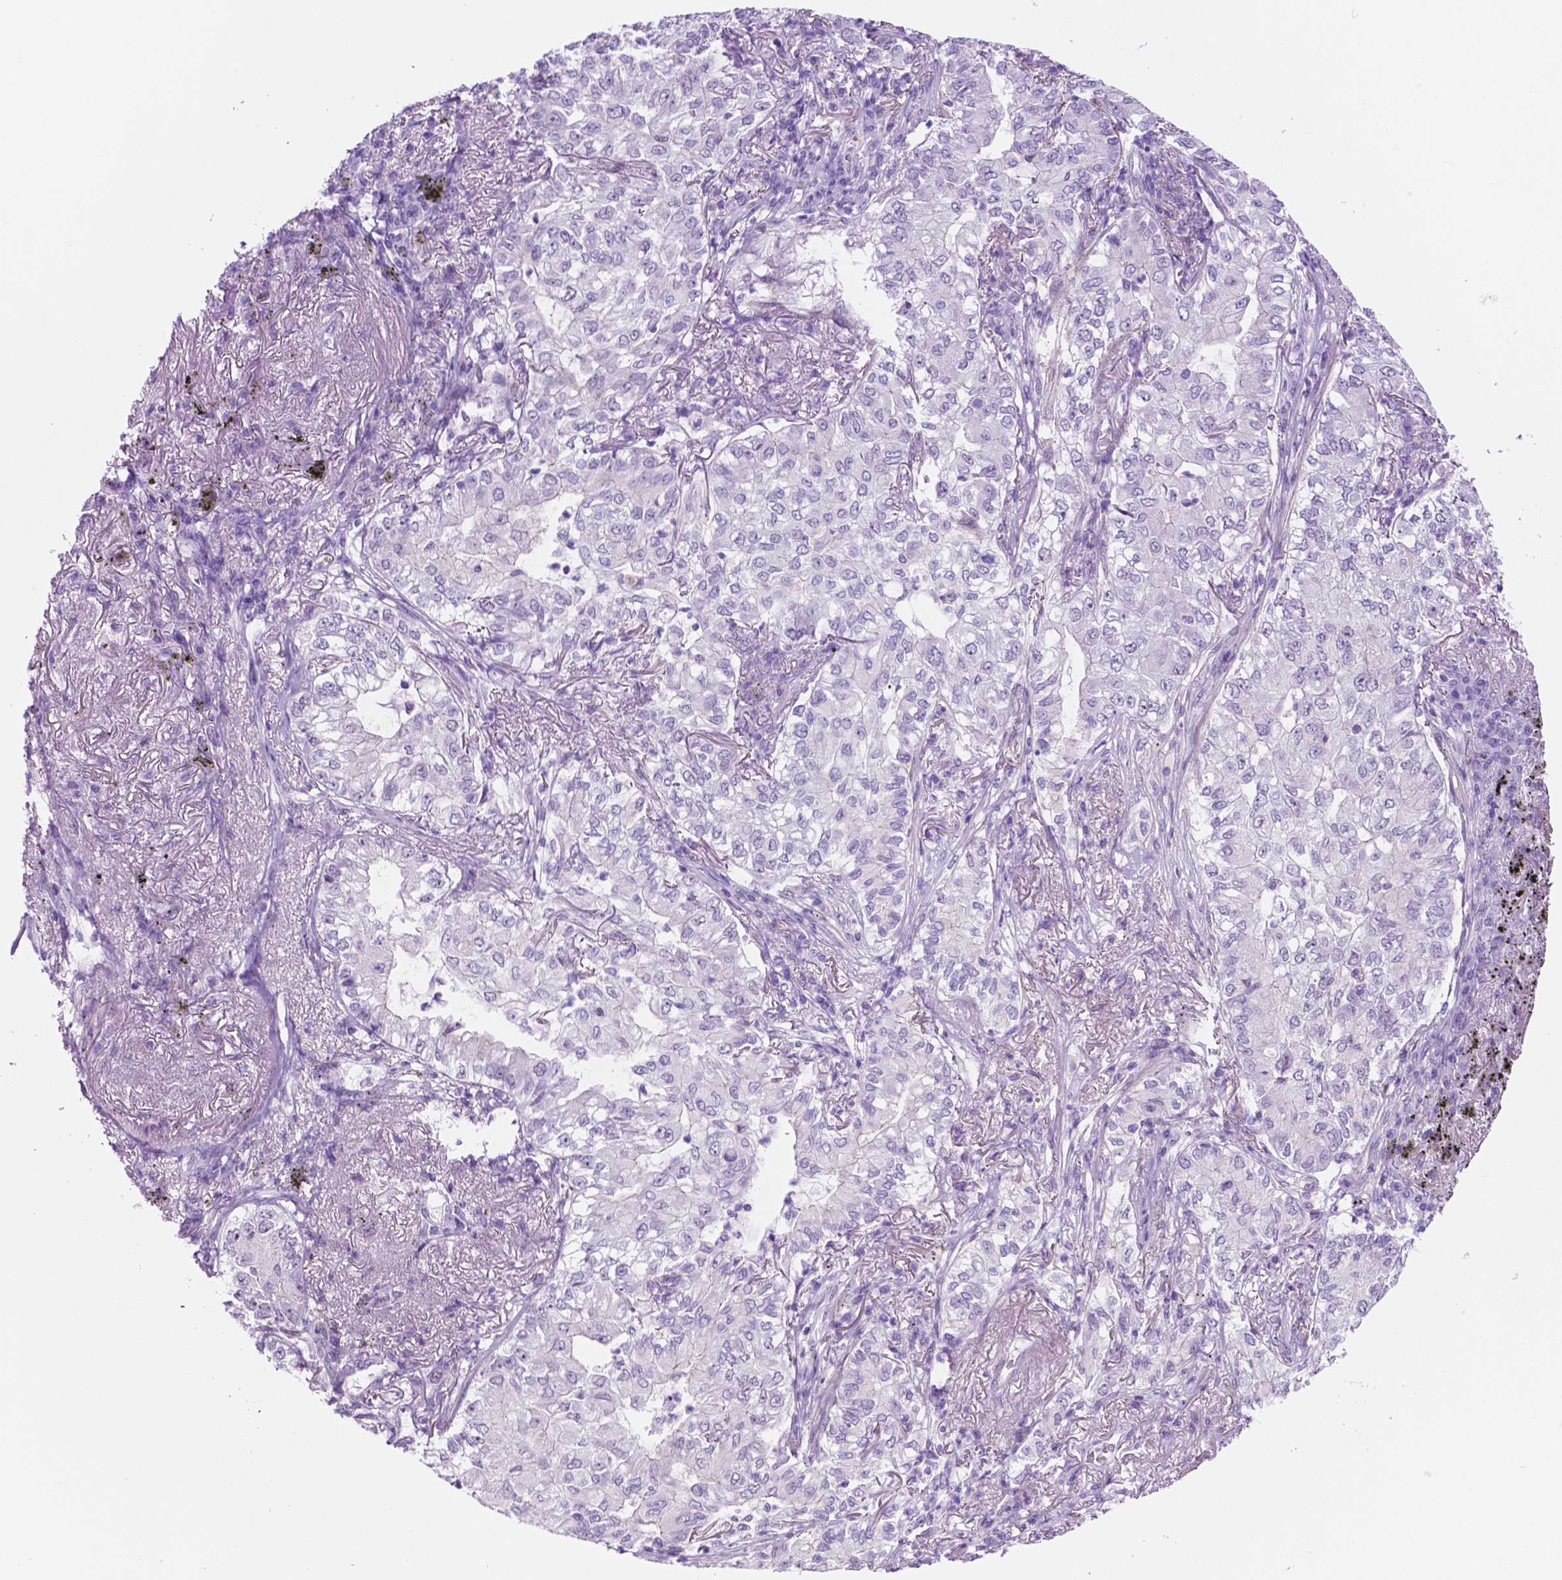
{"staining": {"intensity": "negative", "quantity": "none", "location": "none"}, "tissue": "lung cancer", "cell_type": "Tumor cells", "image_type": "cancer", "snomed": [{"axis": "morphology", "description": "Adenocarcinoma, NOS"}, {"axis": "topography", "description": "Lung"}], "caption": "High magnification brightfield microscopy of lung cancer (adenocarcinoma) stained with DAB (3,3'-diaminobenzidine) (brown) and counterstained with hematoxylin (blue): tumor cells show no significant staining.", "gene": "ACY3", "patient": {"sex": "female", "age": 73}}